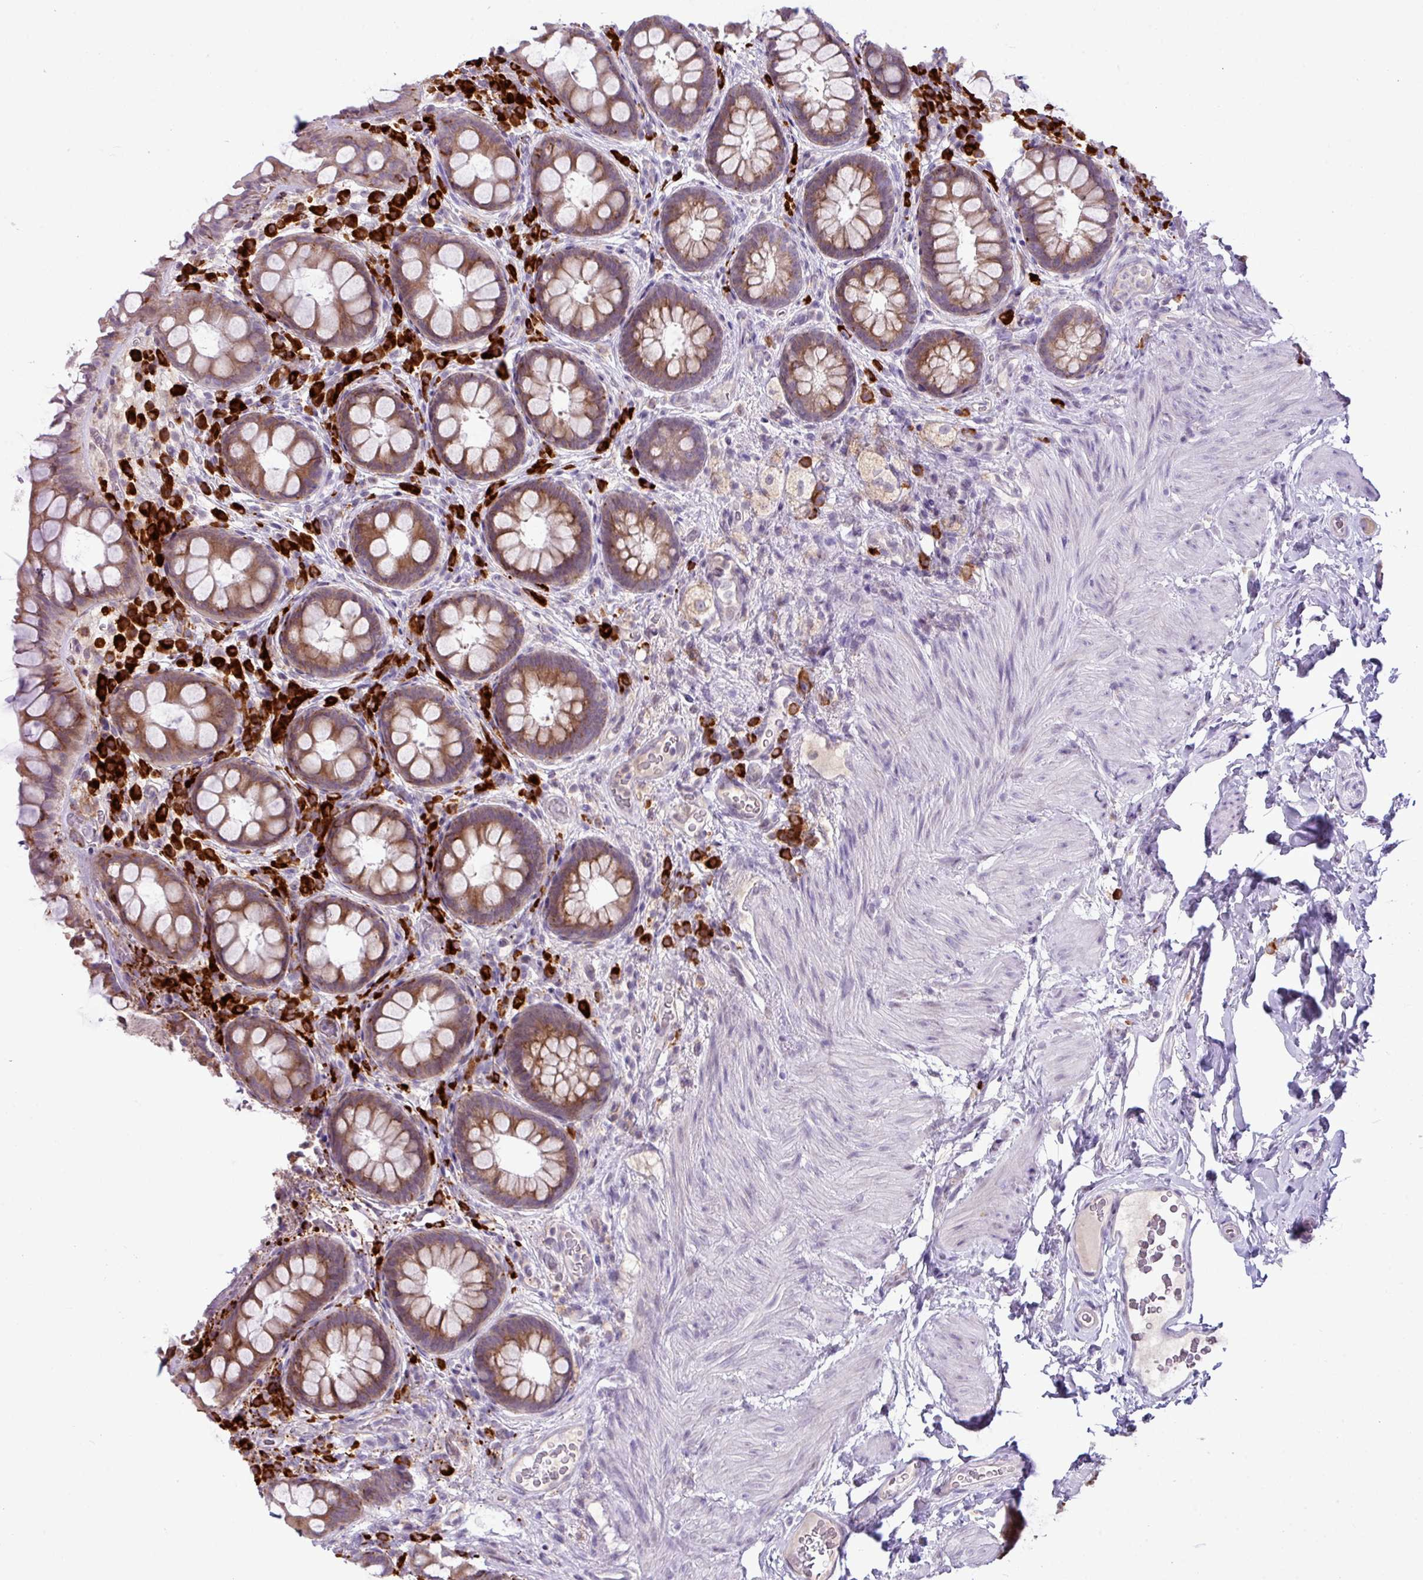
{"staining": {"intensity": "moderate", "quantity": ">75%", "location": "cytoplasmic/membranous"}, "tissue": "rectum", "cell_type": "Glandular cells", "image_type": "normal", "snomed": [{"axis": "morphology", "description": "Normal tissue, NOS"}, {"axis": "topography", "description": "Rectum"}, {"axis": "topography", "description": "Peripheral nerve tissue"}], "caption": "Protein expression analysis of benign human rectum reveals moderate cytoplasmic/membranous positivity in approximately >75% of glandular cells.", "gene": "RGS21", "patient": {"sex": "female", "age": 69}}